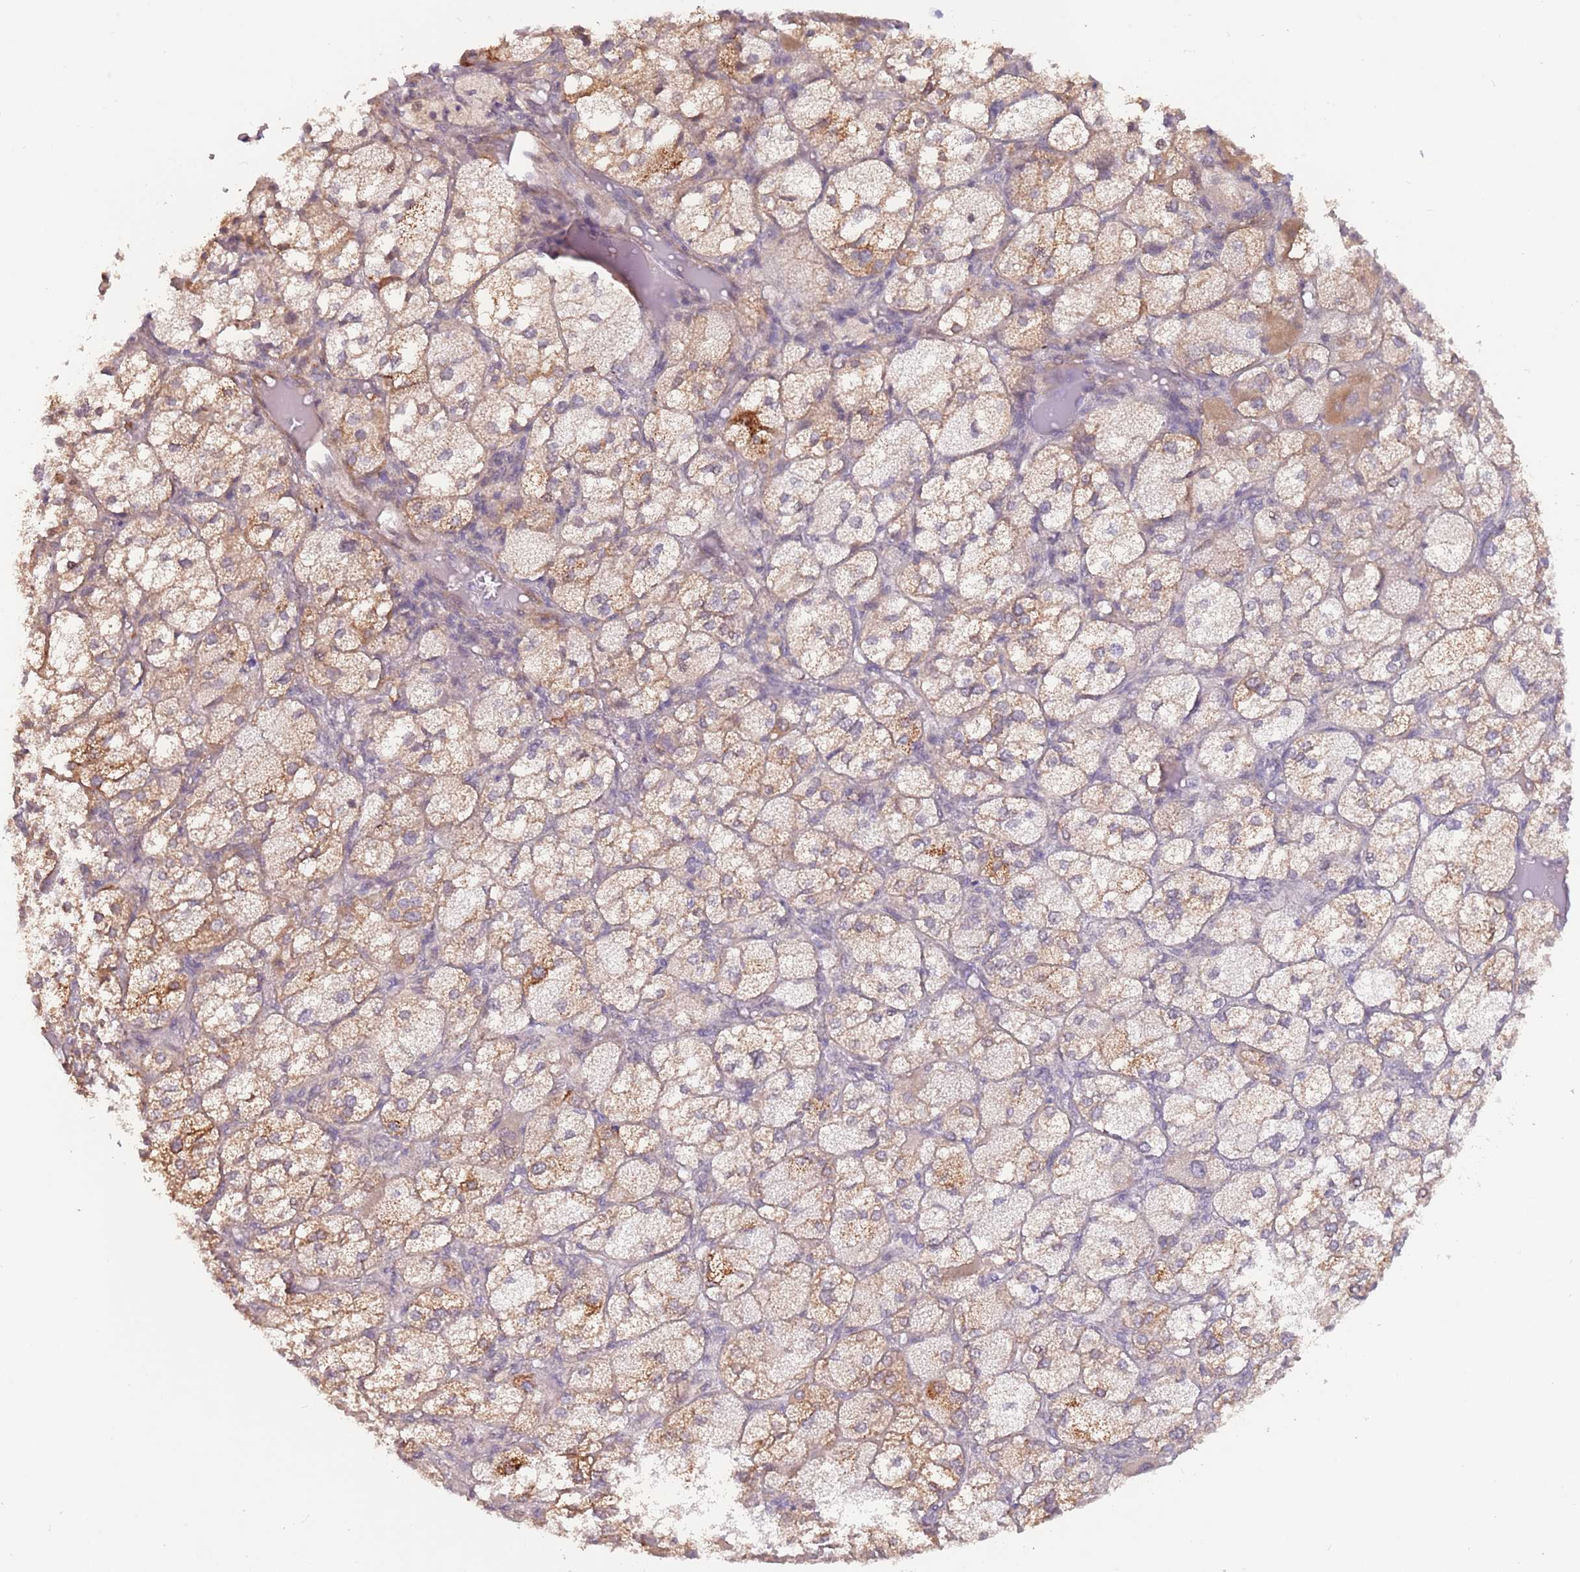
{"staining": {"intensity": "moderate", "quantity": "25%-75%", "location": "cytoplasmic/membranous"}, "tissue": "adrenal gland", "cell_type": "Glandular cells", "image_type": "normal", "snomed": [{"axis": "morphology", "description": "Normal tissue, NOS"}, {"axis": "topography", "description": "Adrenal gland"}], "caption": "Immunohistochemistry image of normal adrenal gland stained for a protein (brown), which reveals medium levels of moderate cytoplasmic/membranous expression in approximately 25%-75% of glandular cells.", "gene": "LDHD", "patient": {"sex": "female", "age": 61}}